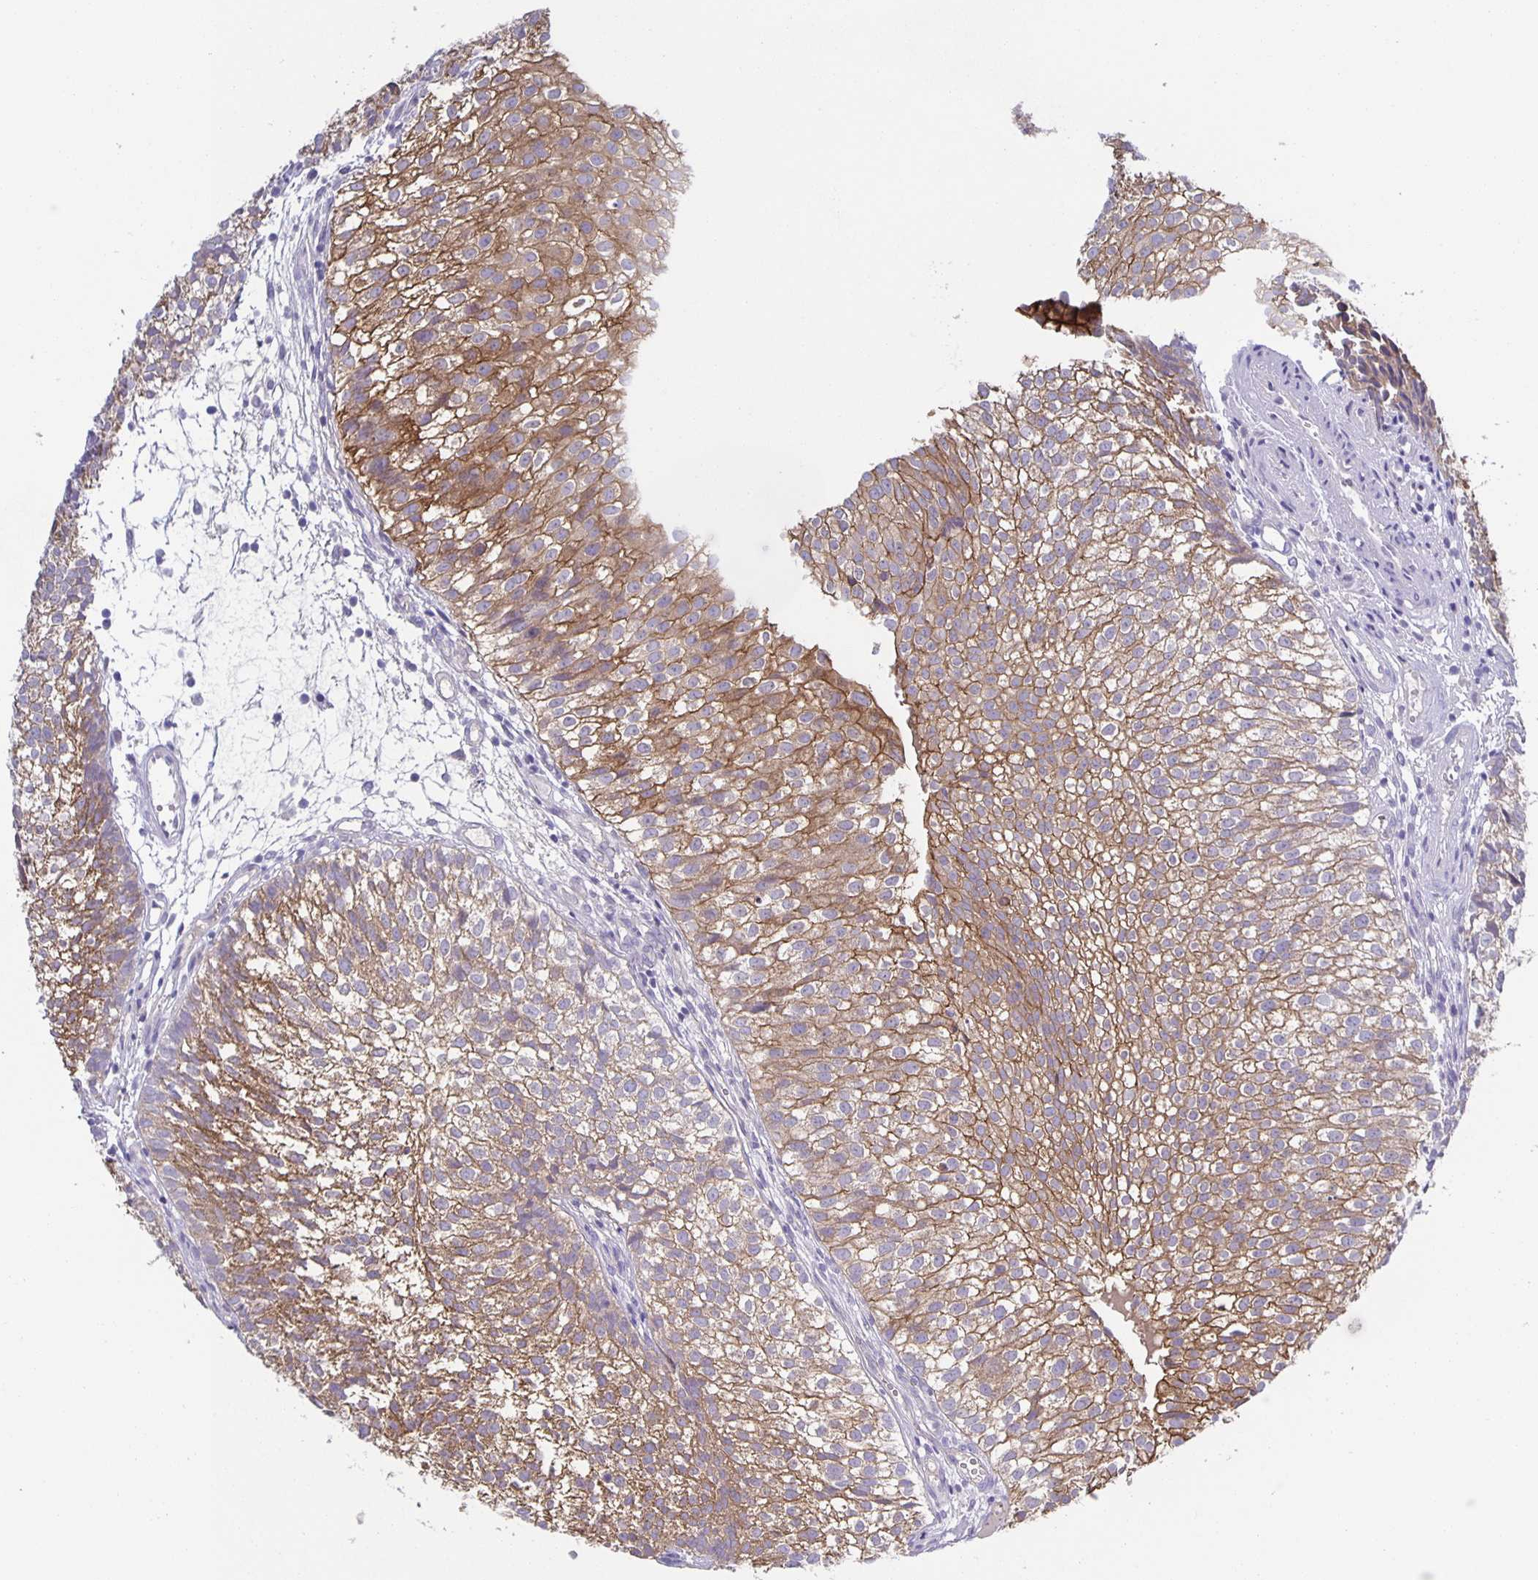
{"staining": {"intensity": "moderate", "quantity": ">75%", "location": "cytoplasmic/membranous"}, "tissue": "urothelial cancer", "cell_type": "Tumor cells", "image_type": "cancer", "snomed": [{"axis": "morphology", "description": "Urothelial carcinoma, Low grade"}, {"axis": "topography", "description": "Urinary bladder"}], "caption": "Immunohistochemical staining of human urothelial carcinoma (low-grade) reveals medium levels of moderate cytoplasmic/membranous protein expression in about >75% of tumor cells. (DAB IHC with brightfield microscopy, high magnification).", "gene": "PTPN3", "patient": {"sex": "male", "age": 70}}